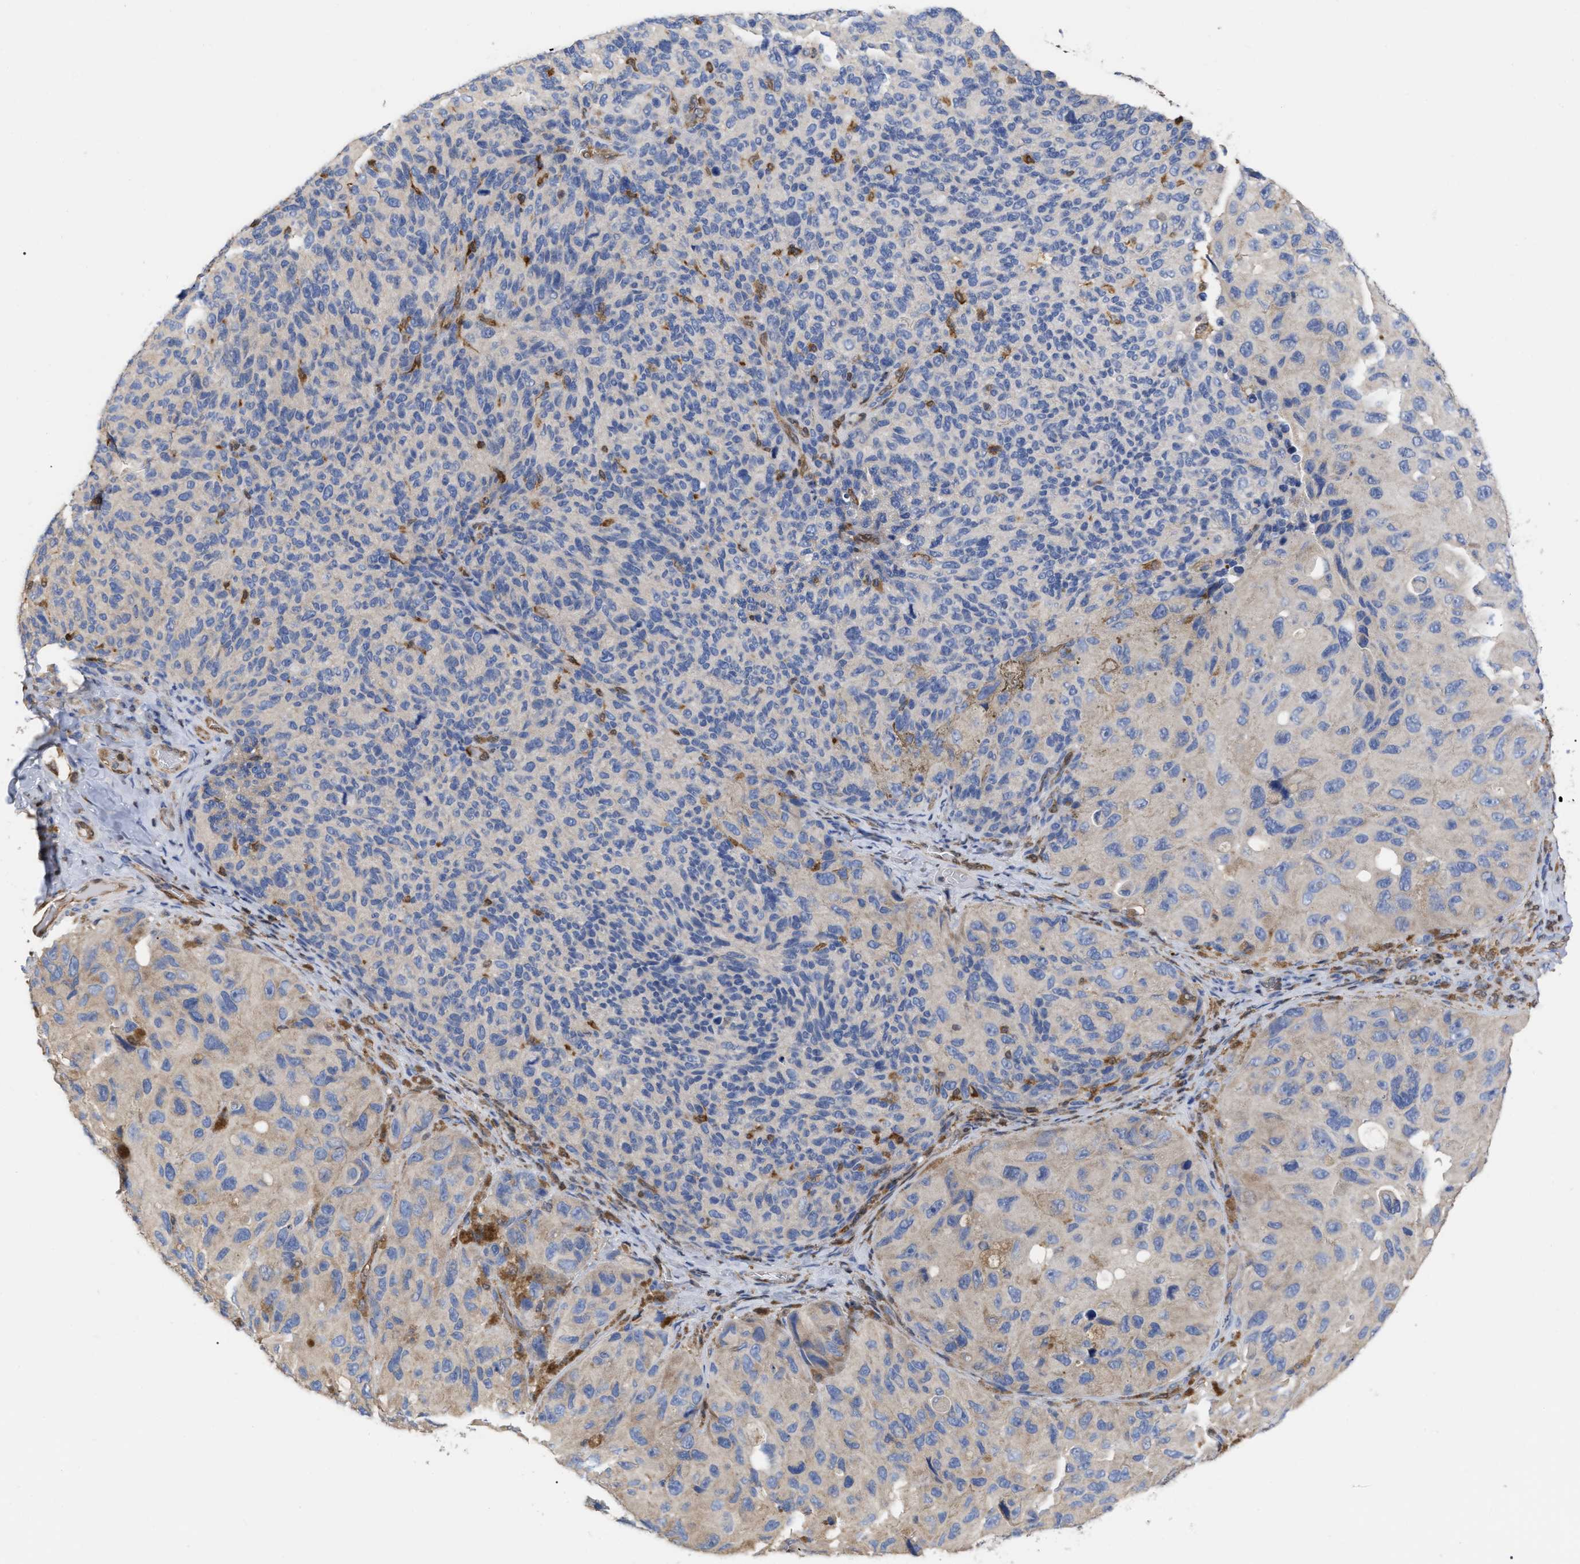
{"staining": {"intensity": "weak", "quantity": "<25%", "location": "cytoplasmic/membranous"}, "tissue": "melanoma", "cell_type": "Tumor cells", "image_type": "cancer", "snomed": [{"axis": "morphology", "description": "Malignant melanoma, NOS"}, {"axis": "topography", "description": "Skin"}], "caption": "Human malignant melanoma stained for a protein using immunohistochemistry exhibits no staining in tumor cells.", "gene": "GIMAP4", "patient": {"sex": "female", "age": 73}}